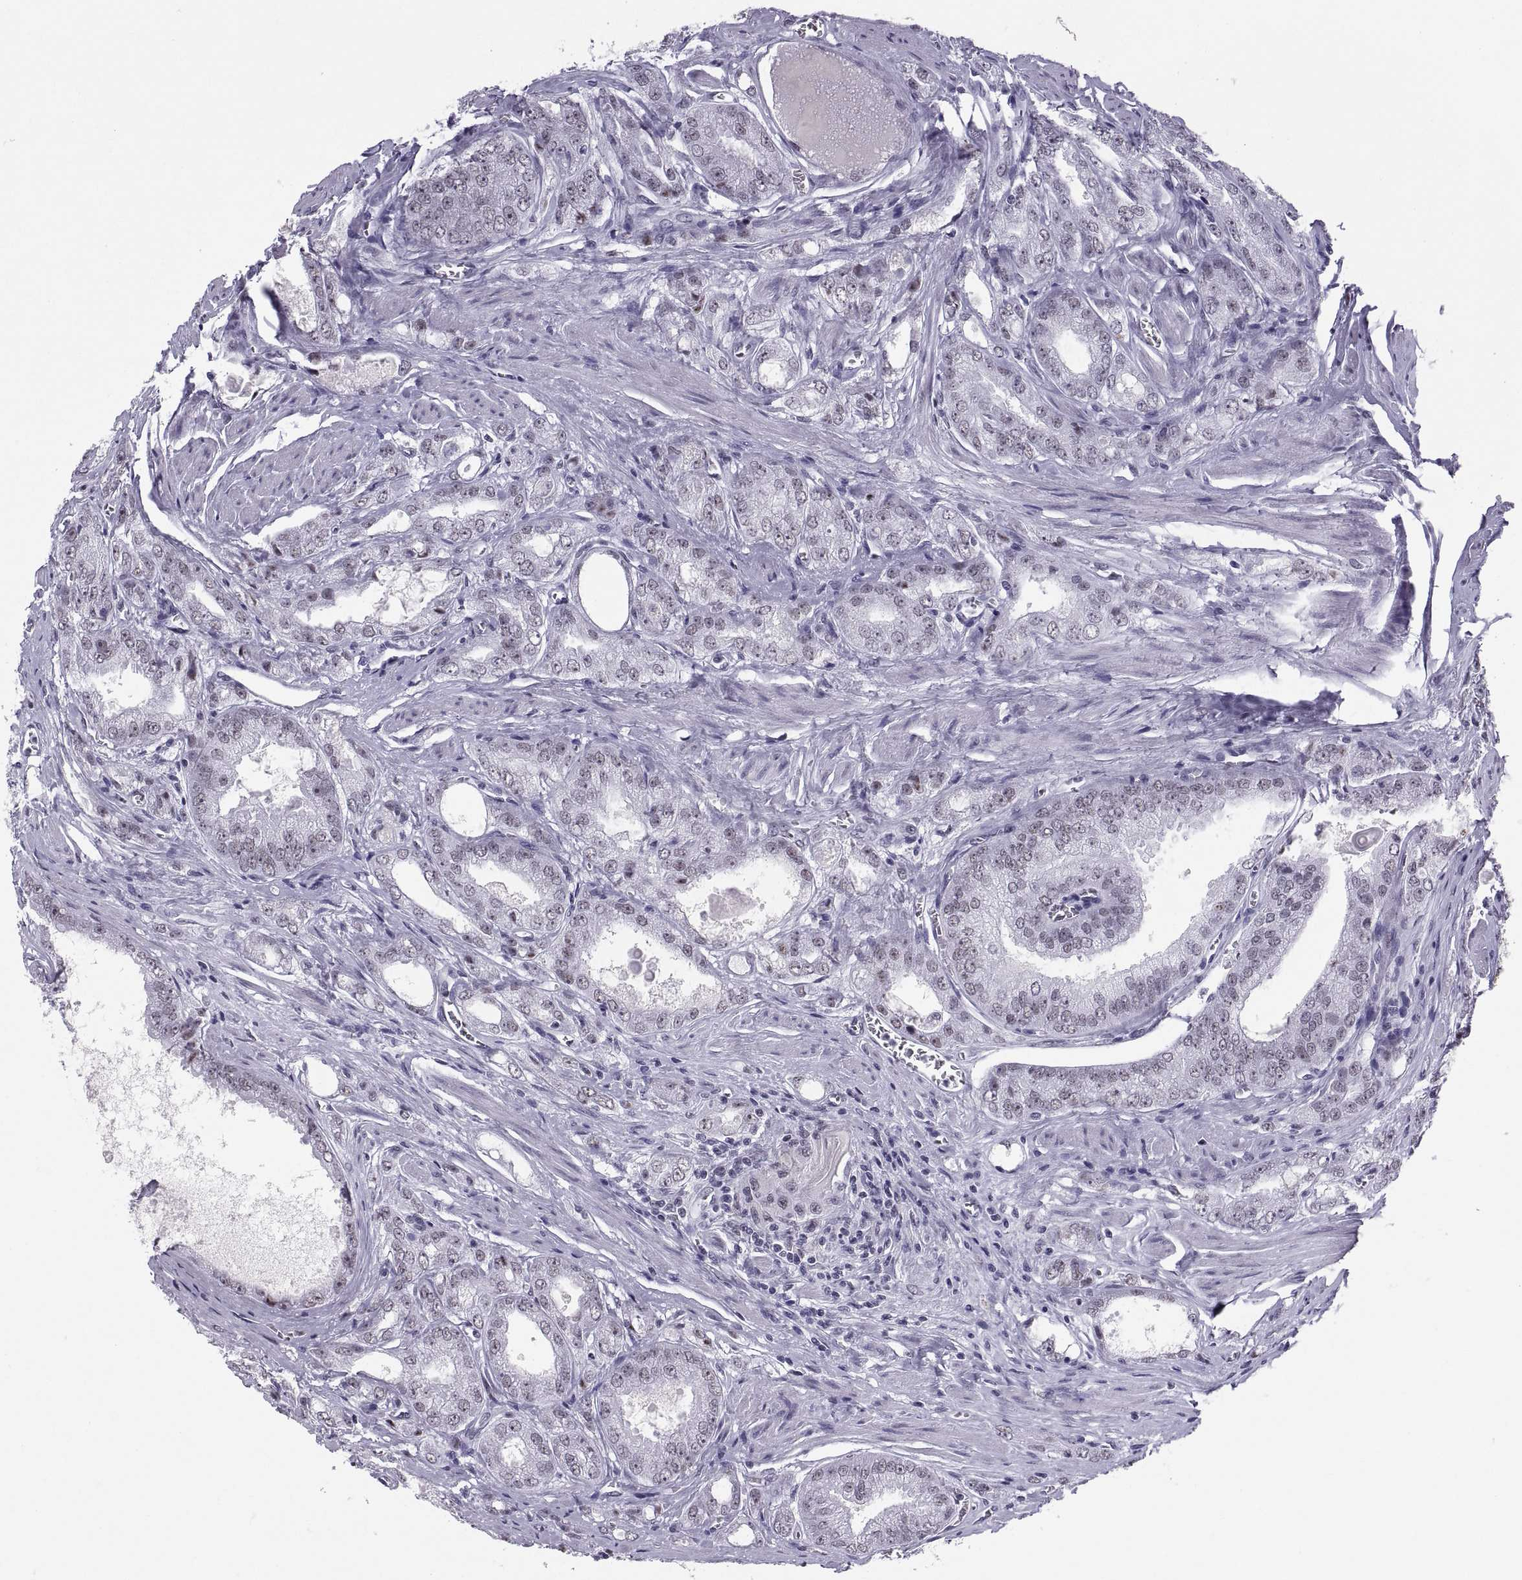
{"staining": {"intensity": "negative", "quantity": "none", "location": "none"}, "tissue": "prostate cancer", "cell_type": "Tumor cells", "image_type": "cancer", "snomed": [{"axis": "morphology", "description": "Adenocarcinoma, NOS"}, {"axis": "morphology", "description": "Adenocarcinoma, High grade"}, {"axis": "topography", "description": "Prostate"}], "caption": "DAB immunohistochemical staining of human prostate cancer demonstrates no significant expression in tumor cells.", "gene": "NEUROD6", "patient": {"sex": "male", "age": 70}}